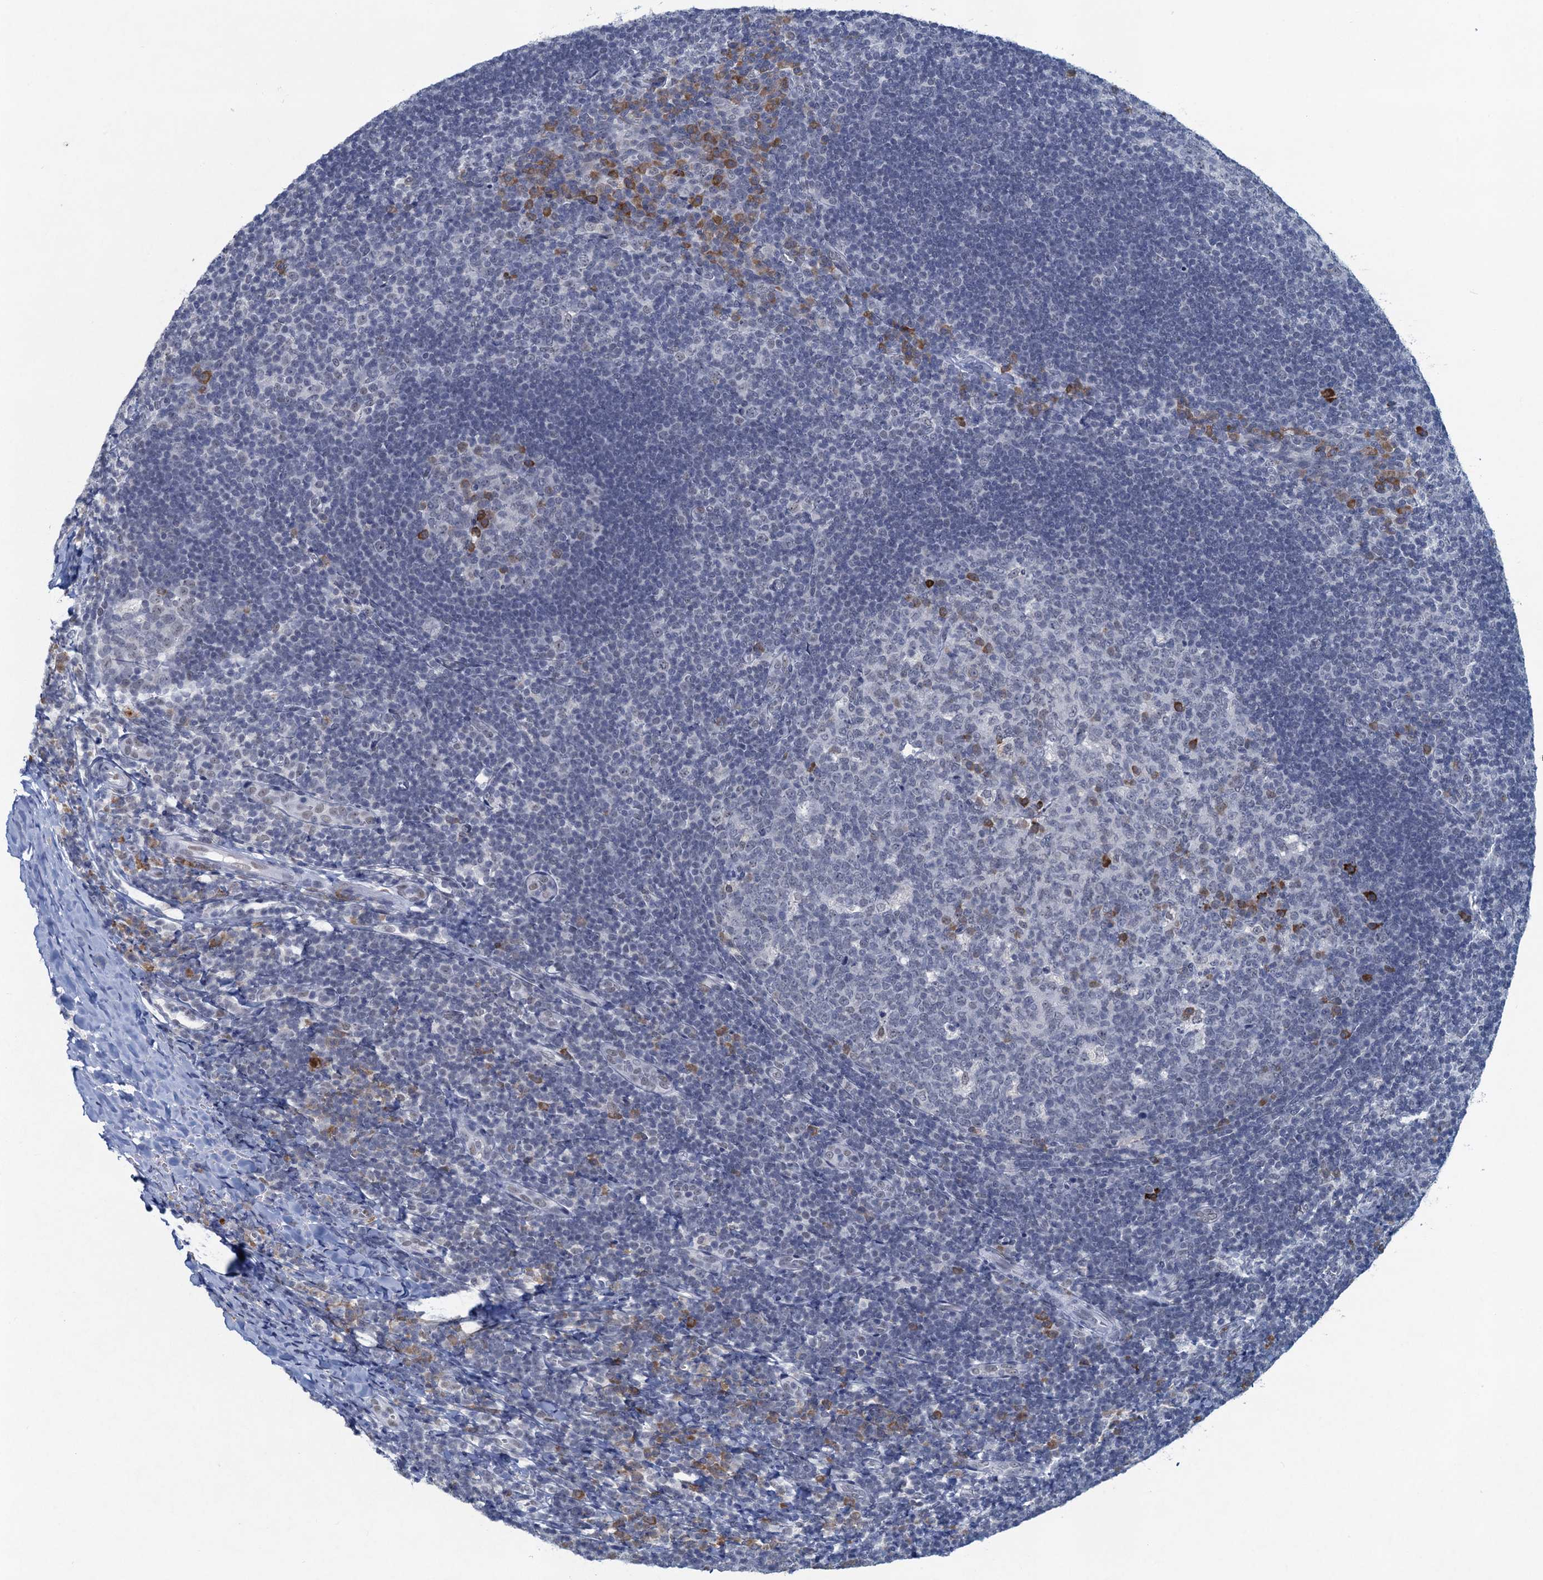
{"staining": {"intensity": "moderate", "quantity": "<25%", "location": "cytoplasmic/membranous"}, "tissue": "tonsil", "cell_type": "Germinal center cells", "image_type": "normal", "snomed": [{"axis": "morphology", "description": "Normal tissue, NOS"}, {"axis": "topography", "description": "Tonsil"}], "caption": "IHC image of normal human tonsil stained for a protein (brown), which shows low levels of moderate cytoplasmic/membranous expression in approximately <25% of germinal center cells.", "gene": "ENSG00000230707", "patient": {"sex": "male", "age": 17}}